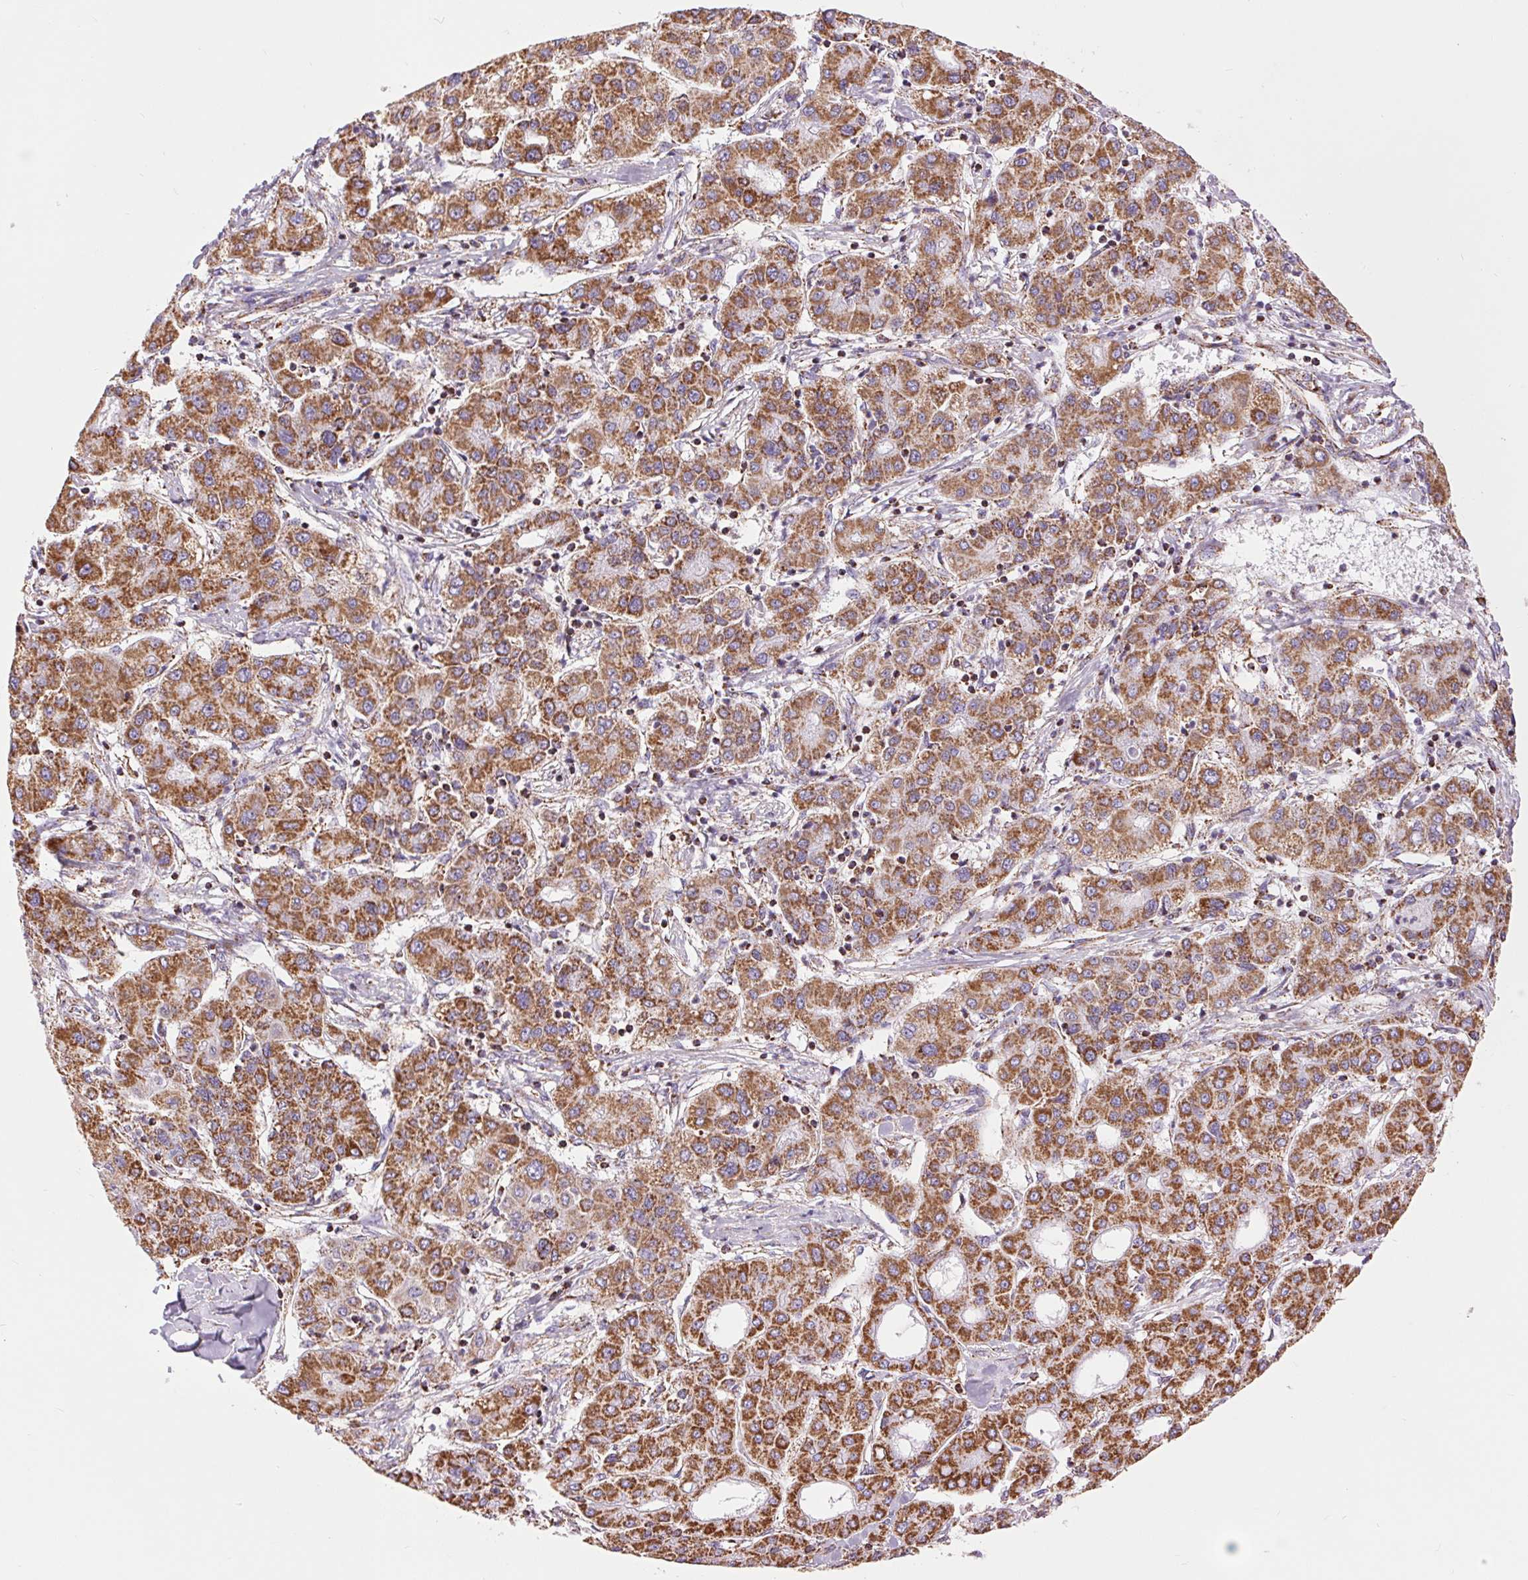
{"staining": {"intensity": "strong", "quantity": ">75%", "location": "cytoplasmic/membranous"}, "tissue": "liver cancer", "cell_type": "Tumor cells", "image_type": "cancer", "snomed": [{"axis": "morphology", "description": "Carcinoma, Hepatocellular, NOS"}, {"axis": "topography", "description": "Liver"}], "caption": "IHC histopathology image of neoplastic tissue: human hepatocellular carcinoma (liver) stained using IHC displays high levels of strong protein expression localized specifically in the cytoplasmic/membranous of tumor cells, appearing as a cytoplasmic/membranous brown color.", "gene": "ATP5PB", "patient": {"sex": "male", "age": 65}}